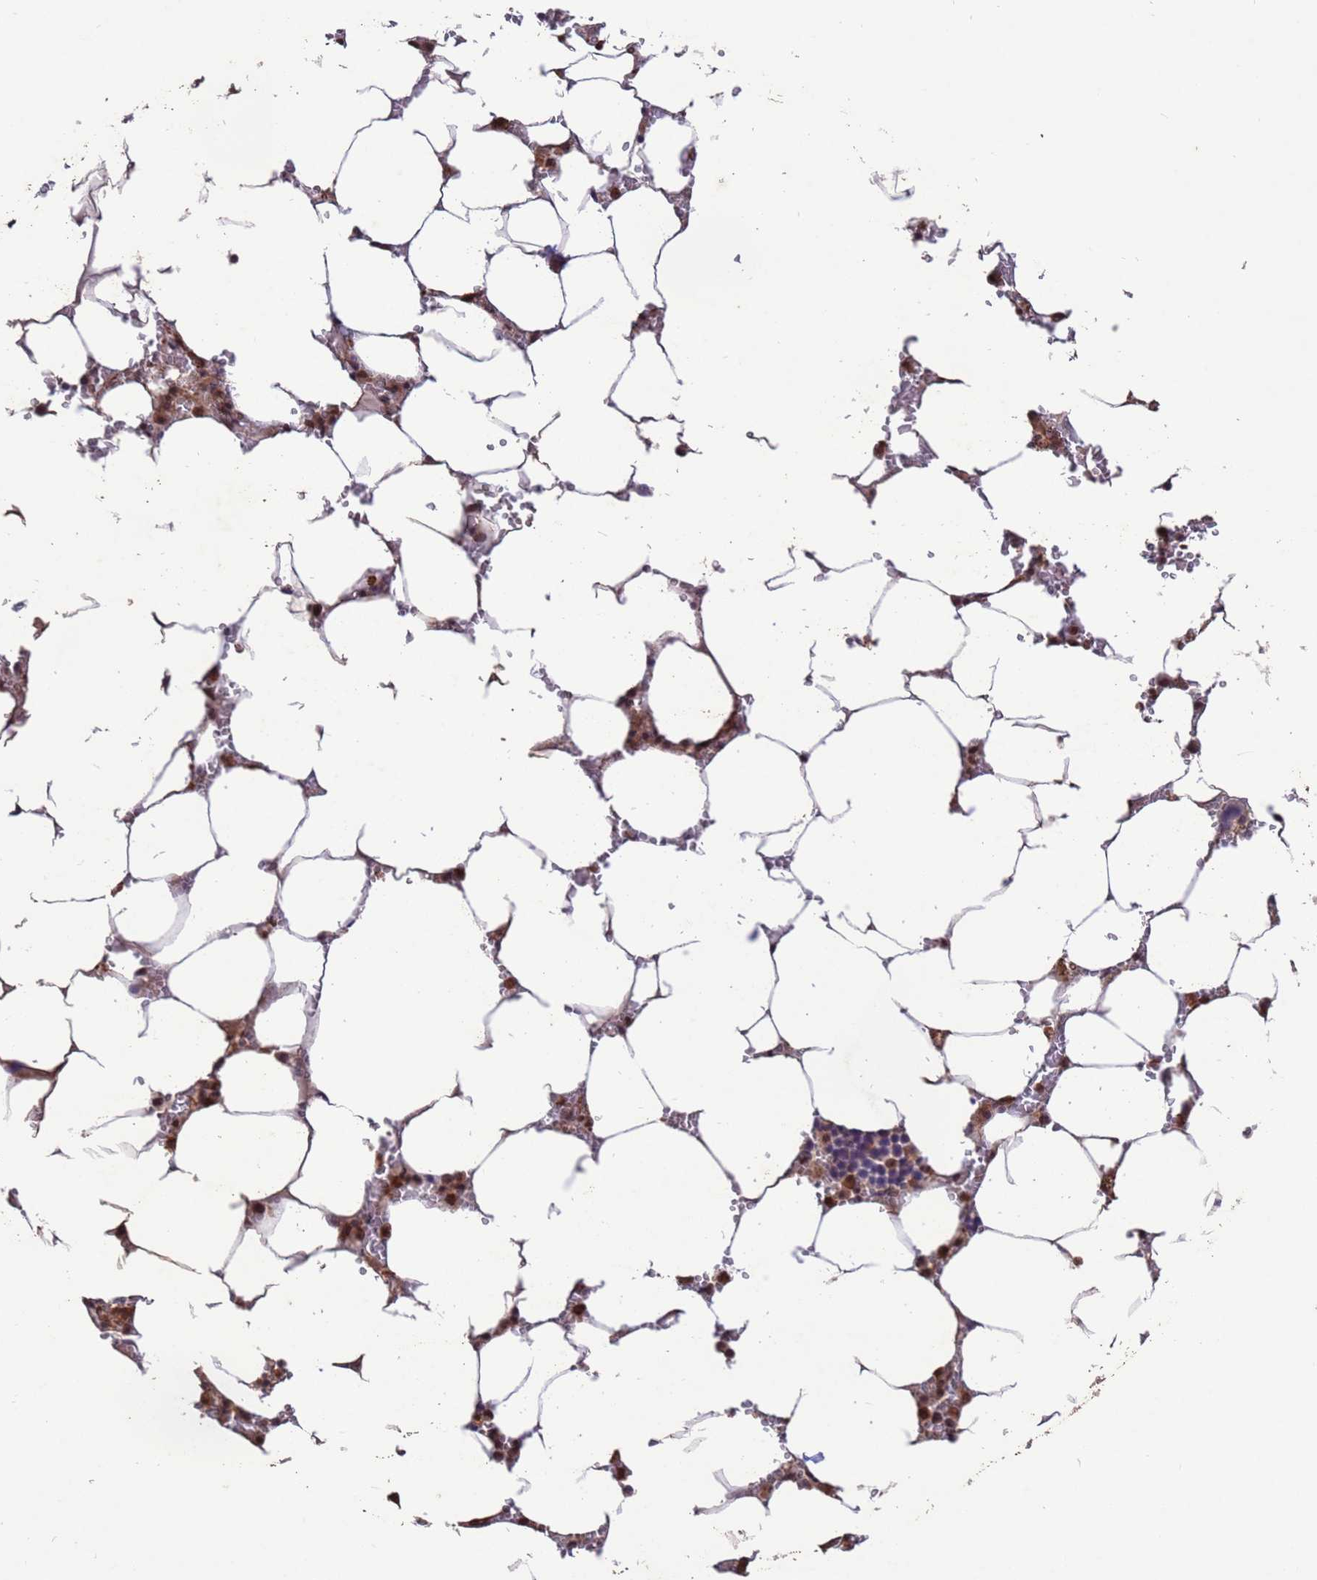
{"staining": {"intensity": "moderate", "quantity": "25%-75%", "location": "cytoplasmic/membranous,nuclear"}, "tissue": "bone marrow", "cell_type": "Hematopoietic cells", "image_type": "normal", "snomed": [{"axis": "morphology", "description": "Normal tissue, NOS"}, {"axis": "topography", "description": "Bone marrow"}], "caption": "Protein analysis of normal bone marrow displays moderate cytoplasmic/membranous,nuclear expression in approximately 25%-75% of hematopoietic cells.", "gene": "VSTM4", "patient": {"sex": "male", "age": 70}}